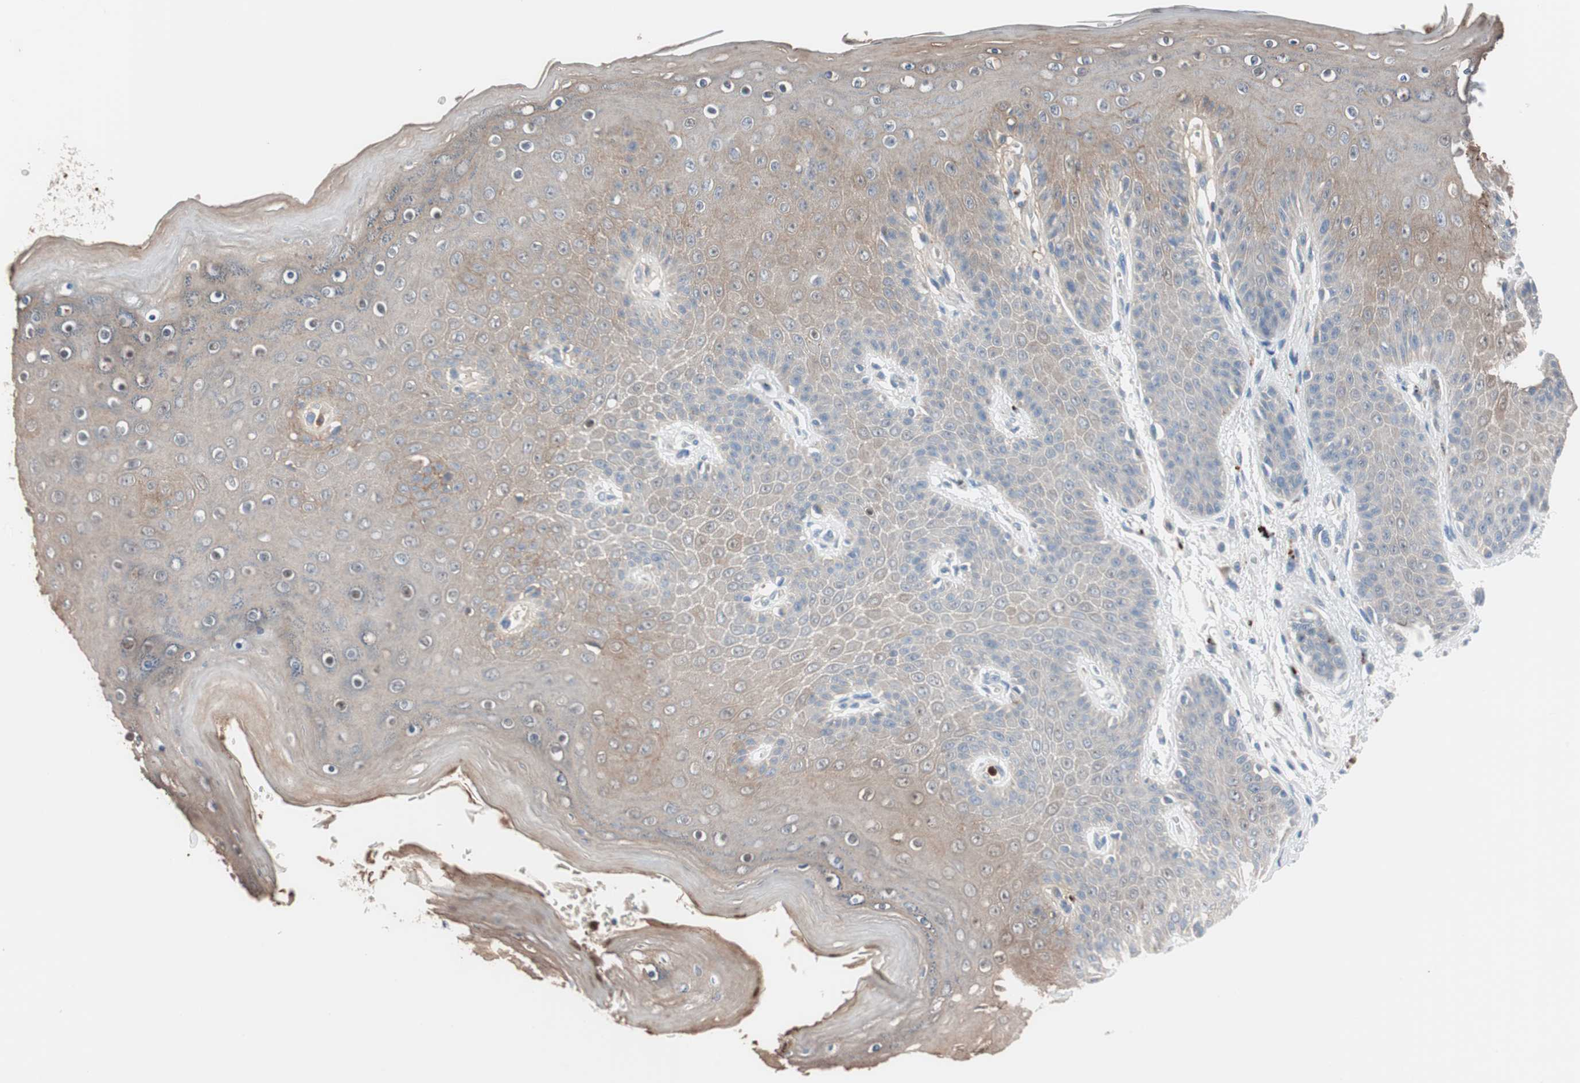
{"staining": {"intensity": "weak", "quantity": ">75%", "location": "cytoplasmic/membranous"}, "tissue": "skin", "cell_type": "Epidermal cells", "image_type": "normal", "snomed": [{"axis": "morphology", "description": "Normal tissue, NOS"}, {"axis": "topography", "description": "Anal"}], "caption": "Immunohistochemical staining of normal skin reveals low levels of weak cytoplasmic/membranous positivity in about >75% of epidermal cells. (DAB (3,3'-diaminobenzidine) IHC with brightfield microscopy, high magnification).", "gene": "CLEC4D", "patient": {"sex": "female", "age": 46}}